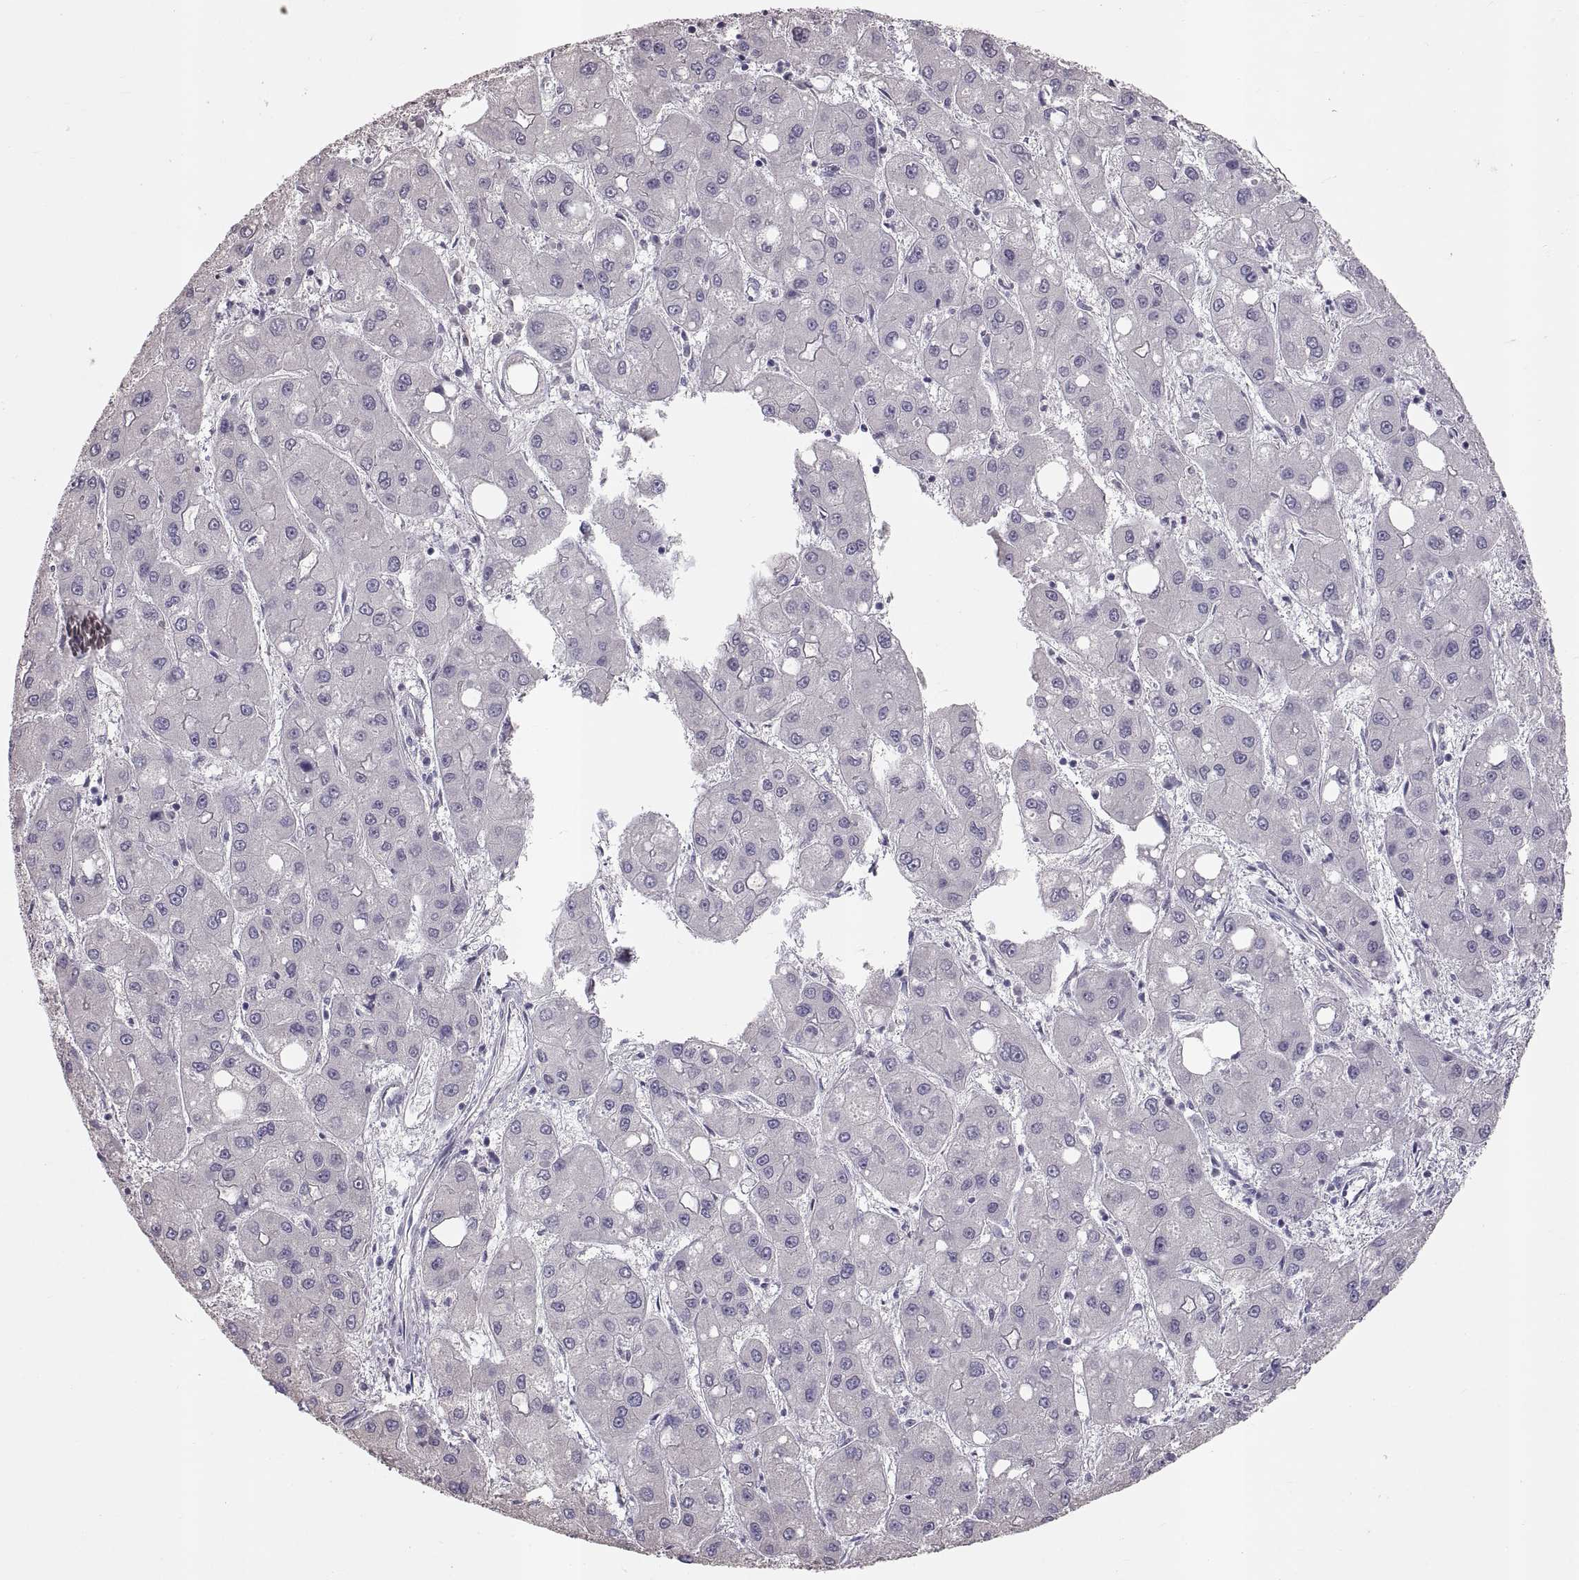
{"staining": {"intensity": "negative", "quantity": "none", "location": "none"}, "tissue": "liver cancer", "cell_type": "Tumor cells", "image_type": "cancer", "snomed": [{"axis": "morphology", "description": "Carcinoma, Hepatocellular, NOS"}, {"axis": "topography", "description": "Liver"}], "caption": "Immunohistochemistry (IHC) of human liver hepatocellular carcinoma exhibits no staining in tumor cells.", "gene": "WBP2NL", "patient": {"sex": "male", "age": 73}}